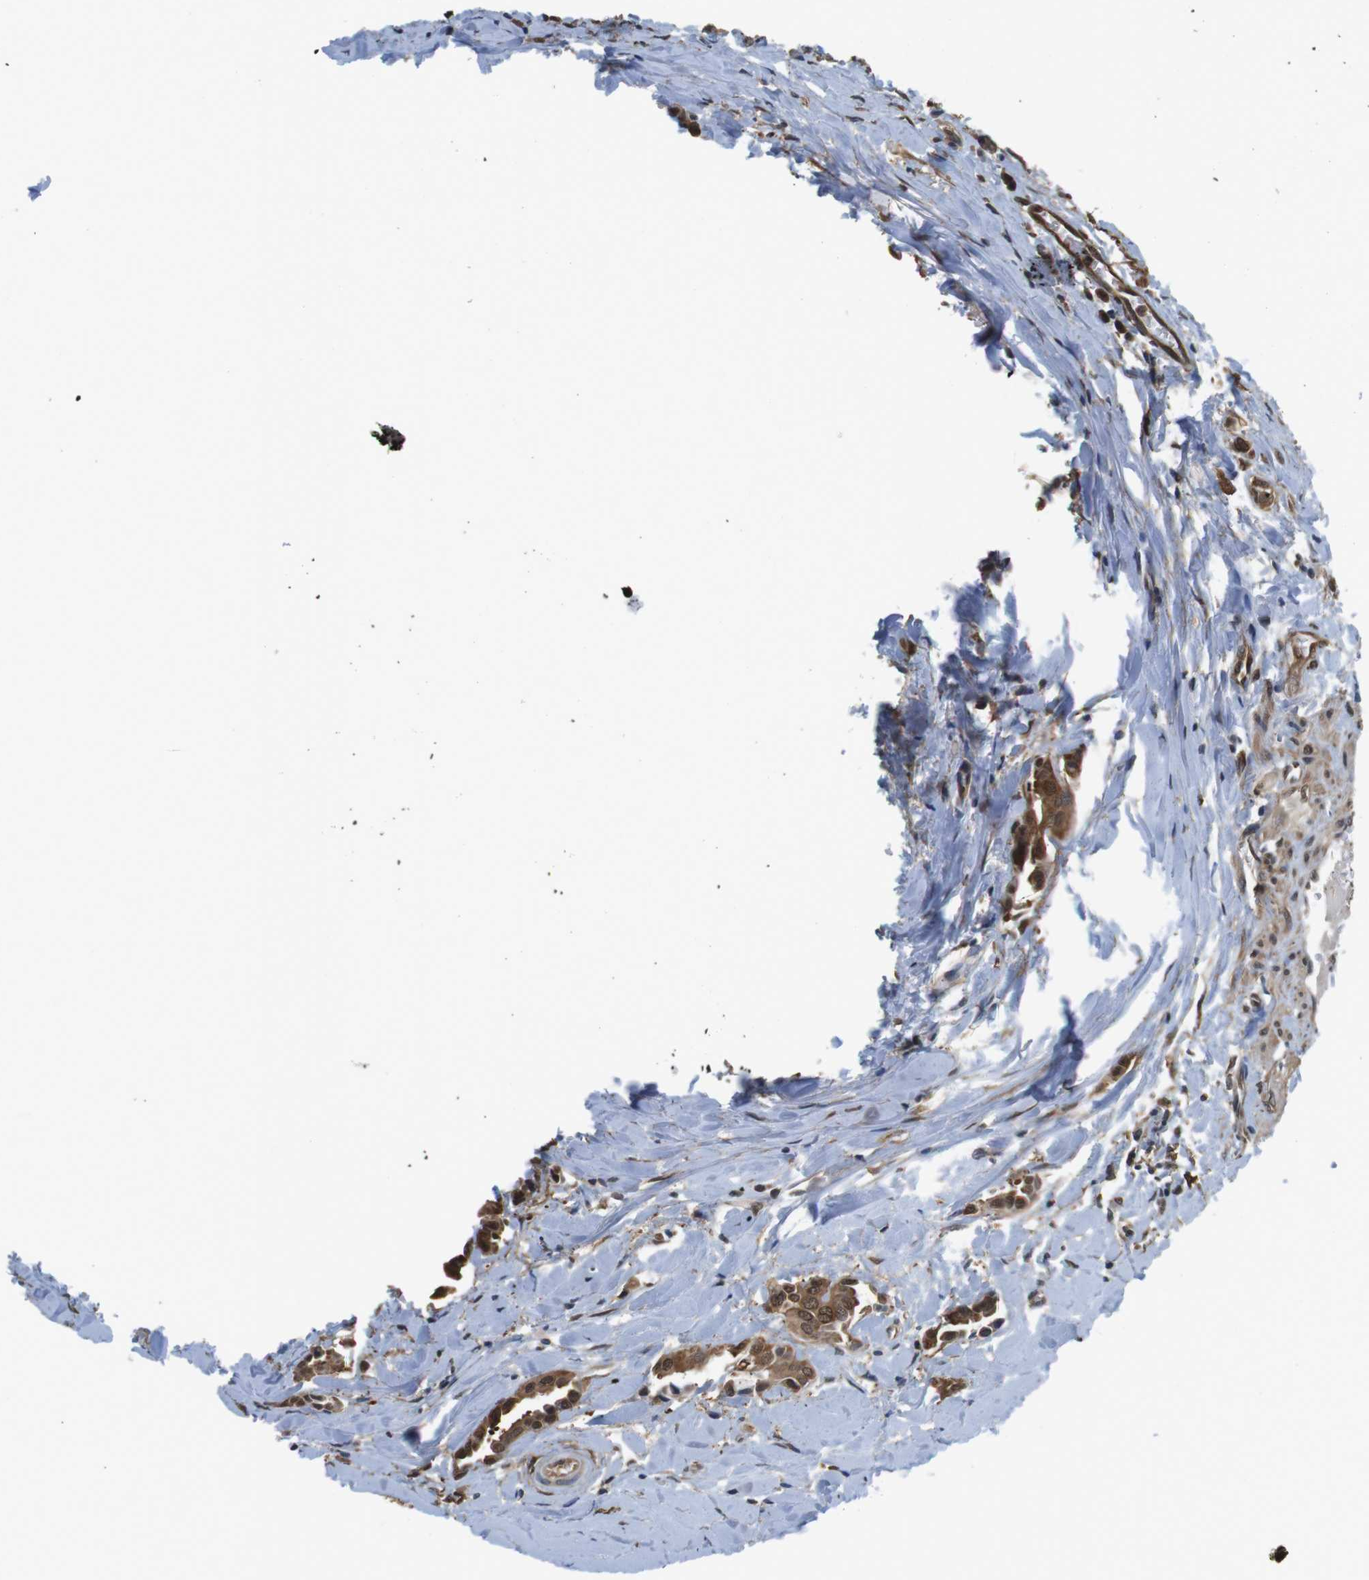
{"staining": {"intensity": "moderate", "quantity": ">75%", "location": "cytoplasmic/membranous,nuclear"}, "tissue": "head and neck cancer", "cell_type": "Tumor cells", "image_type": "cancer", "snomed": [{"axis": "morphology", "description": "Adenocarcinoma, NOS"}, {"axis": "topography", "description": "Salivary gland"}, {"axis": "topography", "description": "Head-Neck"}], "caption": "Protein staining by immunohistochemistry displays moderate cytoplasmic/membranous and nuclear staining in approximately >75% of tumor cells in head and neck adenocarcinoma. The staining was performed using DAB to visualize the protein expression in brown, while the nuclei were stained in blue with hematoxylin (Magnification: 20x).", "gene": "LDHA", "patient": {"sex": "female", "age": 59}}